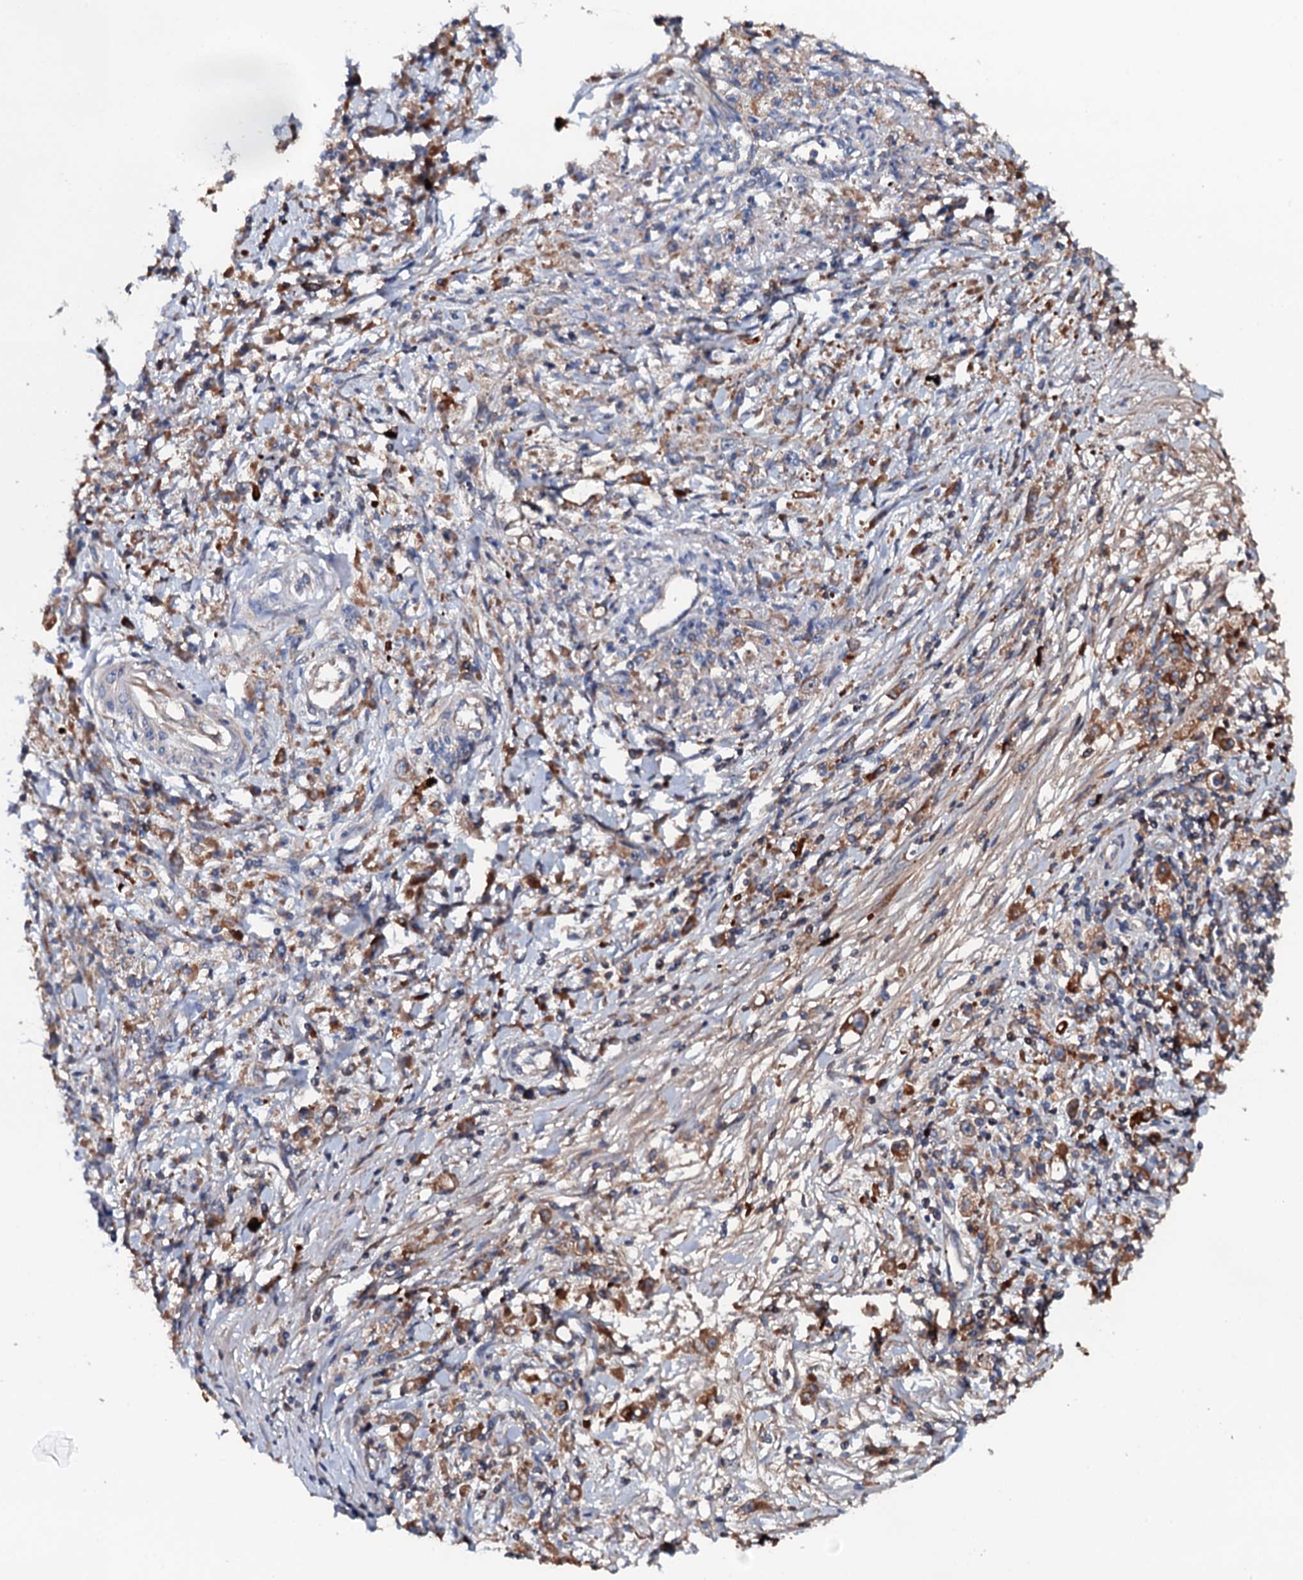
{"staining": {"intensity": "moderate", "quantity": "25%-75%", "location": "cytoplasmic/membranous"}, "tissue": "stomach cancer", "cell_type": "Tumor cells", "image_type": "cancer", "snomed": [{"axis": "morphology", "description": "Adenocarcinoma, NOS"}, {"axis": "topography", "description": "Stomach"}], "caption": "High-magnification brightfield microscopy of stomach cancer stained with DAB (brown) and counterstained with hematoxylin (blue). tumor cells exhibit moderate cytoplasmic/membranous expression is appreciated in about25%-75% of cells.", "gene": "NEK1", "patient": {"sex": "female", "age": 59}}